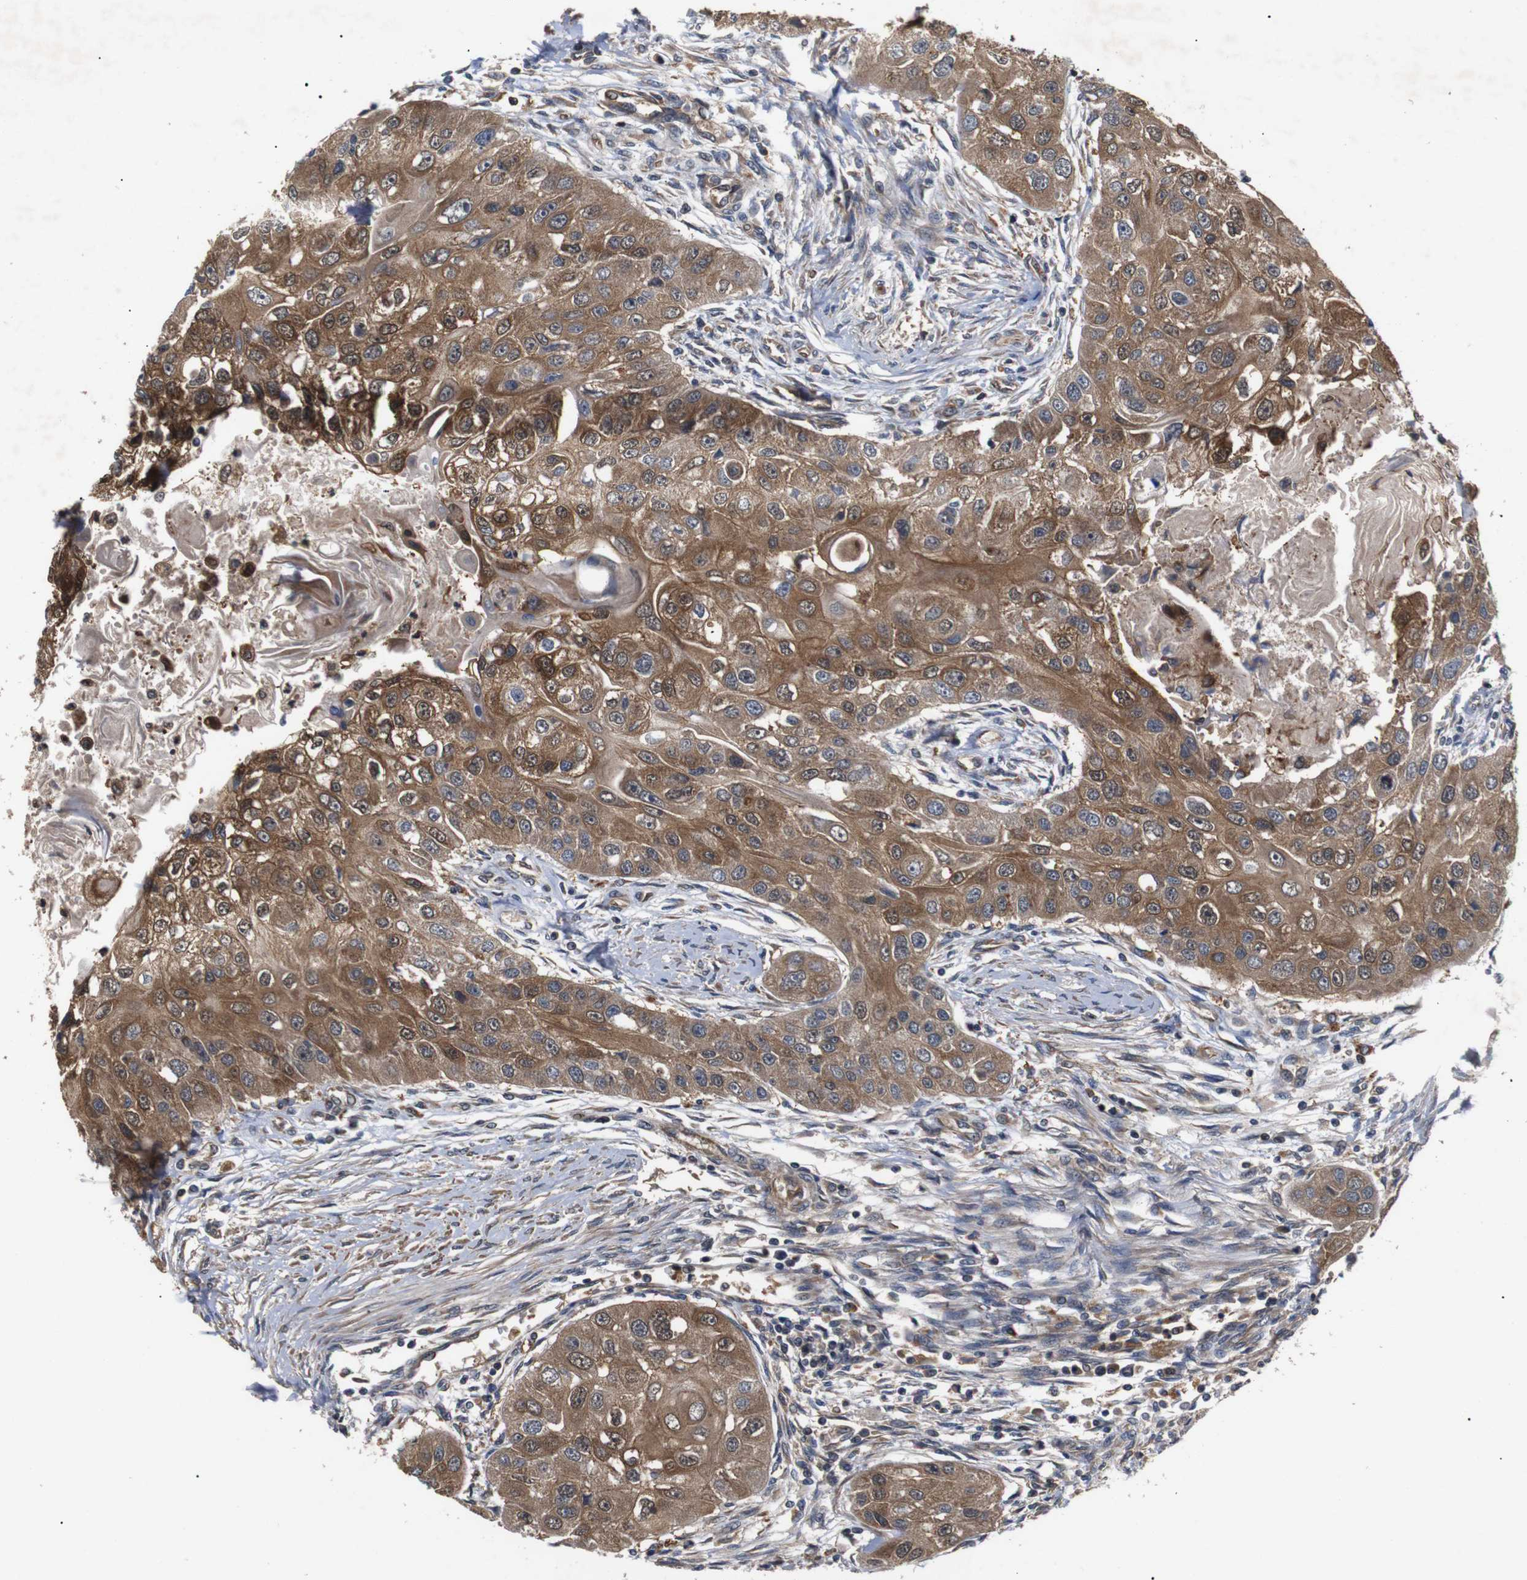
{"staining": {"intensity": "moderate", "quantity": ">75%", "location": "cytoplasmic/membranous"}, "tissue": "head and neck cancer", "cell_type": "Tumor cells", "image_type": "cancer", "snomed": [{"axis": "morphology", "description": "Normal tissue, NOS"}, {"axis": "morphology", "description": "Squamous cell carcinoma, NOS"}, {"axis": "topography", "description": "Skeletal muscle"}, {"axis": "topography", "description": "Head-Neck"}], "caption": "Head and neck squamous cell carcinoma tissue displays moderate cytoplasmic/membranous staining in about >75% of tumor cells, visualized by immunohistochemistry.", "gene": "DDR1", "patient": {"sex": "male", "age": 51}}